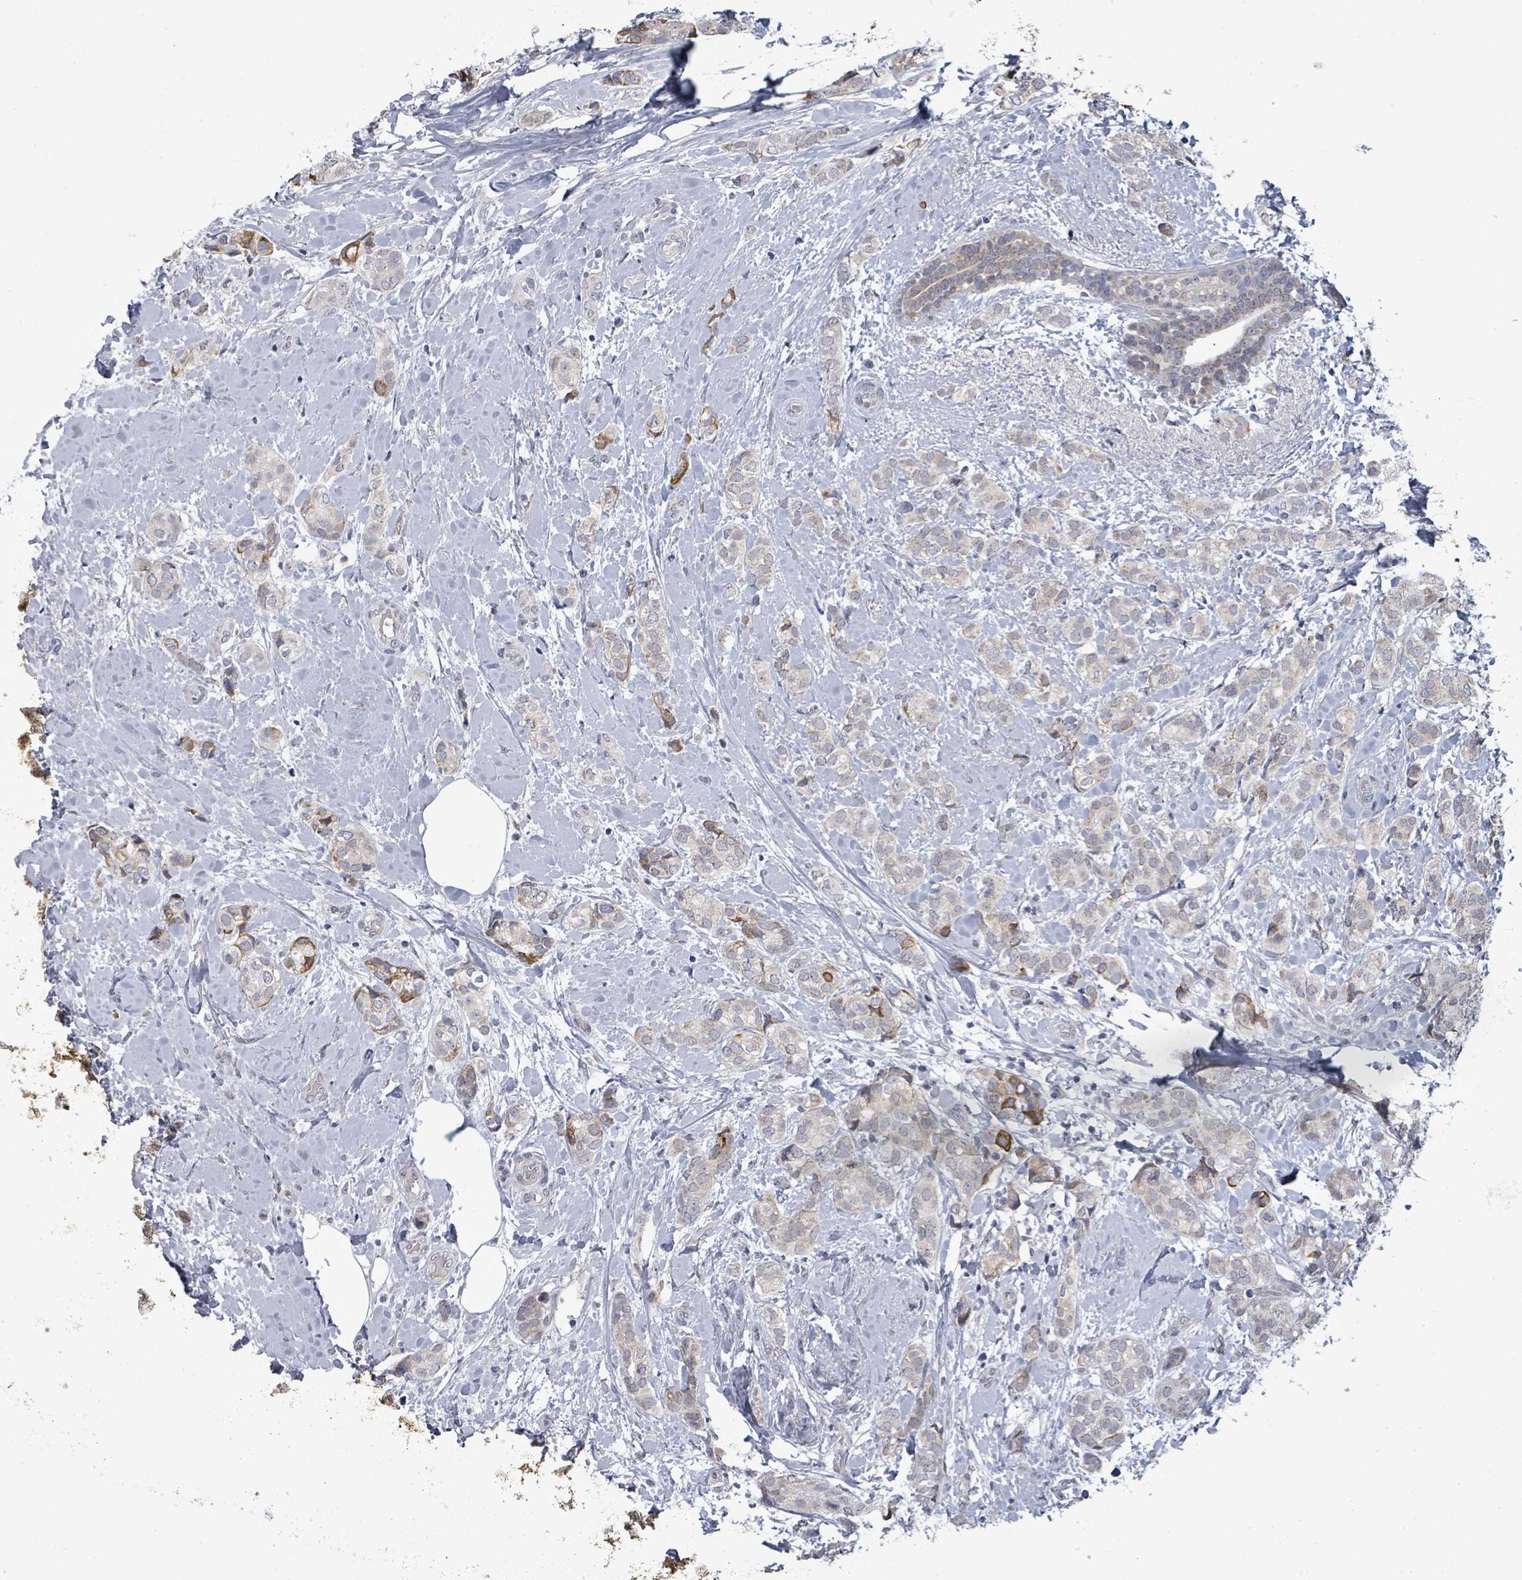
{"staining": {"intensity": "weak", "quantity": "<25%", "location": "cytoplasmic/membranous"}, "tissue": "breast cancer", "cell_type": "Tumor cells", "image_type": "cancer", "snomed": [{"axis": "morphology", "description": "Duct carcinoma"}, {"axis": "topography", "description": "Breast"}], "caption": "An immunohistochemistry image of breast cancer (invasive ductal carcinoma) is shown. There is no staining in tumor cells of breast cancer (invasive ductal carcinoma).", "gene": "PTPN20", "patient": {"sex": "female", "age": 73}}